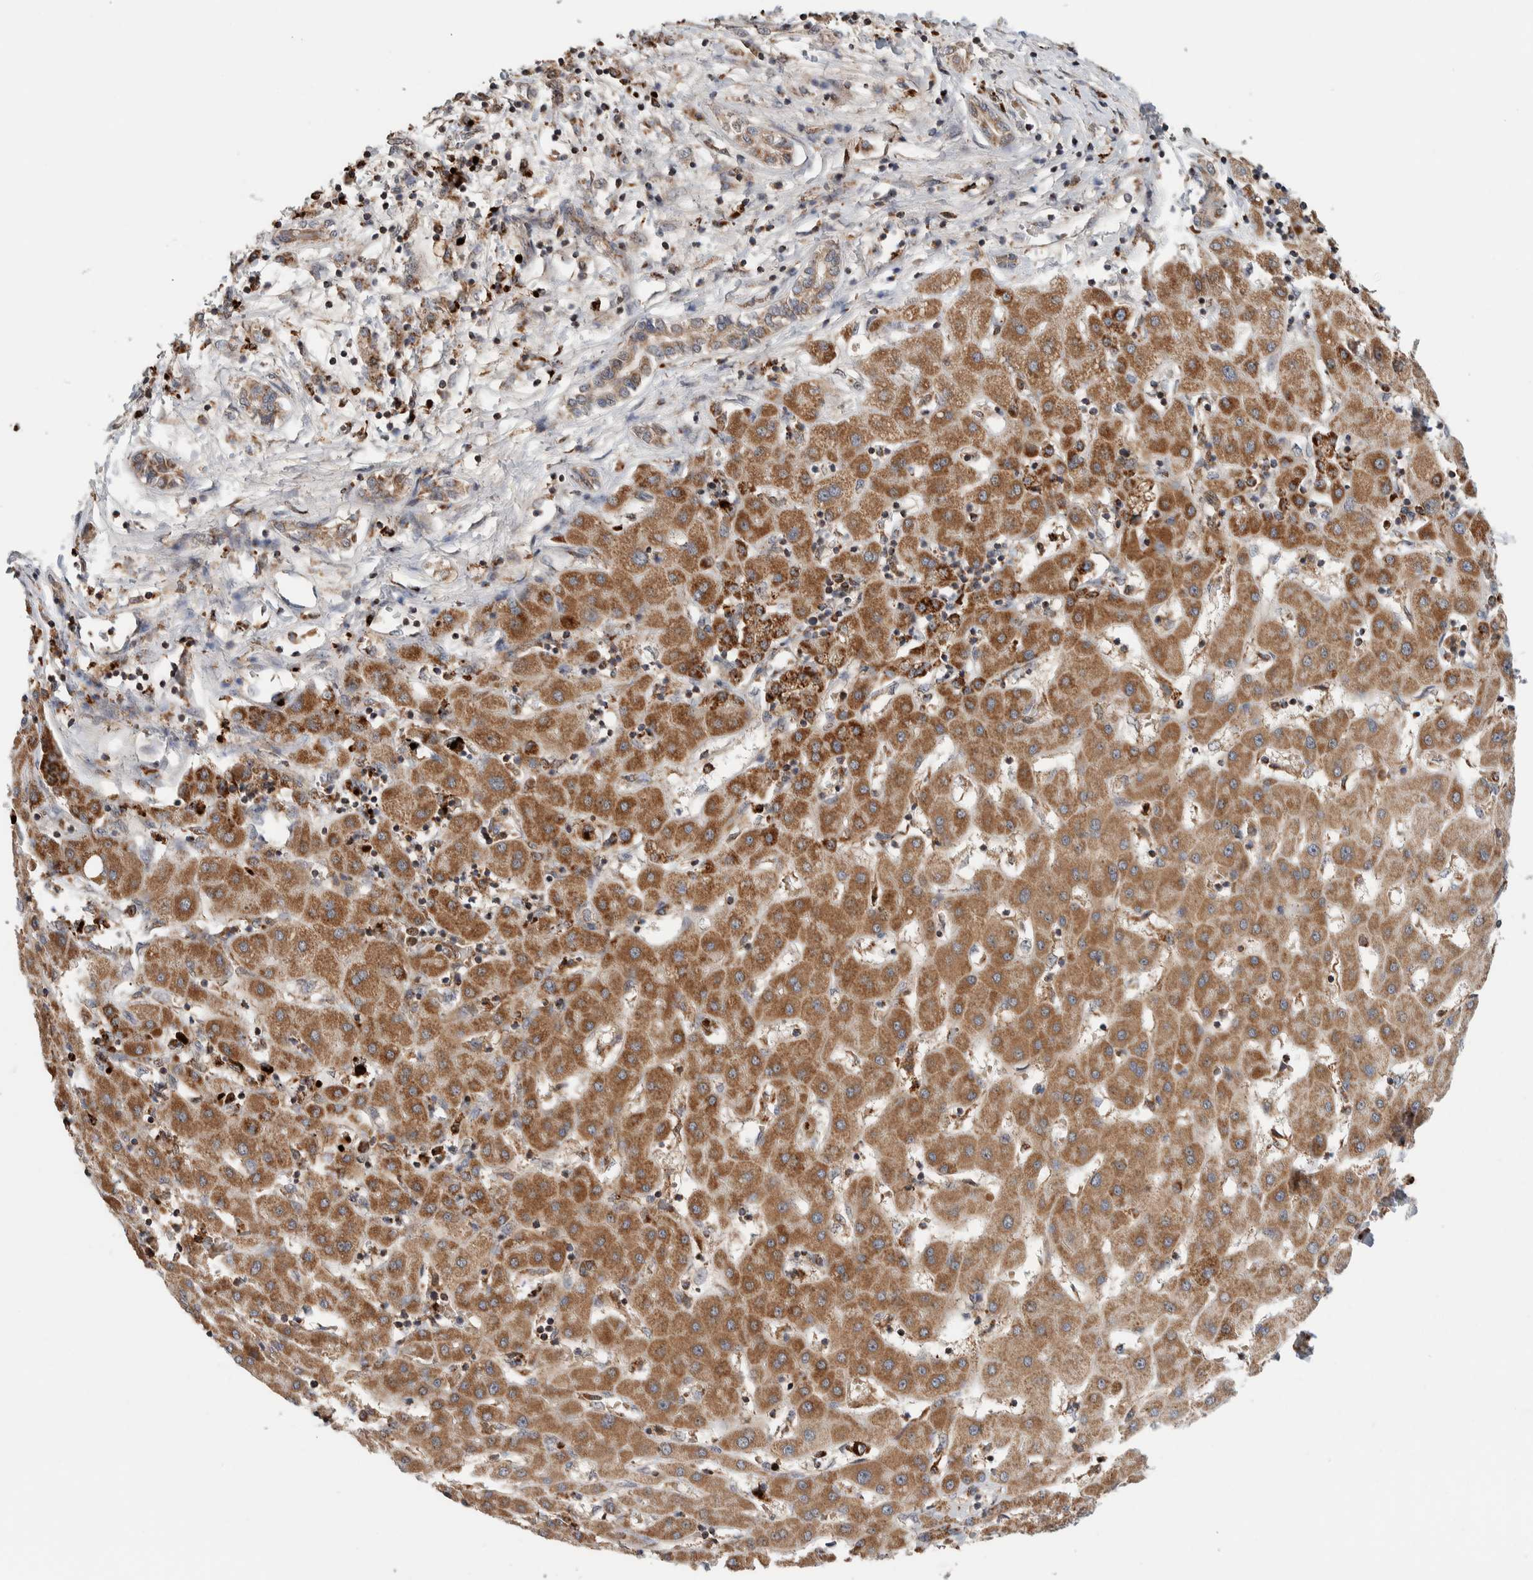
{"staining": {"intensity": "moderate", "quantity": ">75%", "location": "cytoplasmic/membranous"}, "tissue": "liver cancer", "cell_type": "Tumor cells", "image_type": "cancer", "snomed": [{"axis": "morphology", "description": "Carcinoma, Hepatocellular, NOS"}, {"axis": "topography", "description": "Liver"}], "caption": "Liver hepatocellular carcinoma stained with a brown dye displays moderate cytoplasmic/membranous positive expression in about >75% of tumor cells.", "gene": "VPS53", "patient": {"sex": "male", "age": 65}}